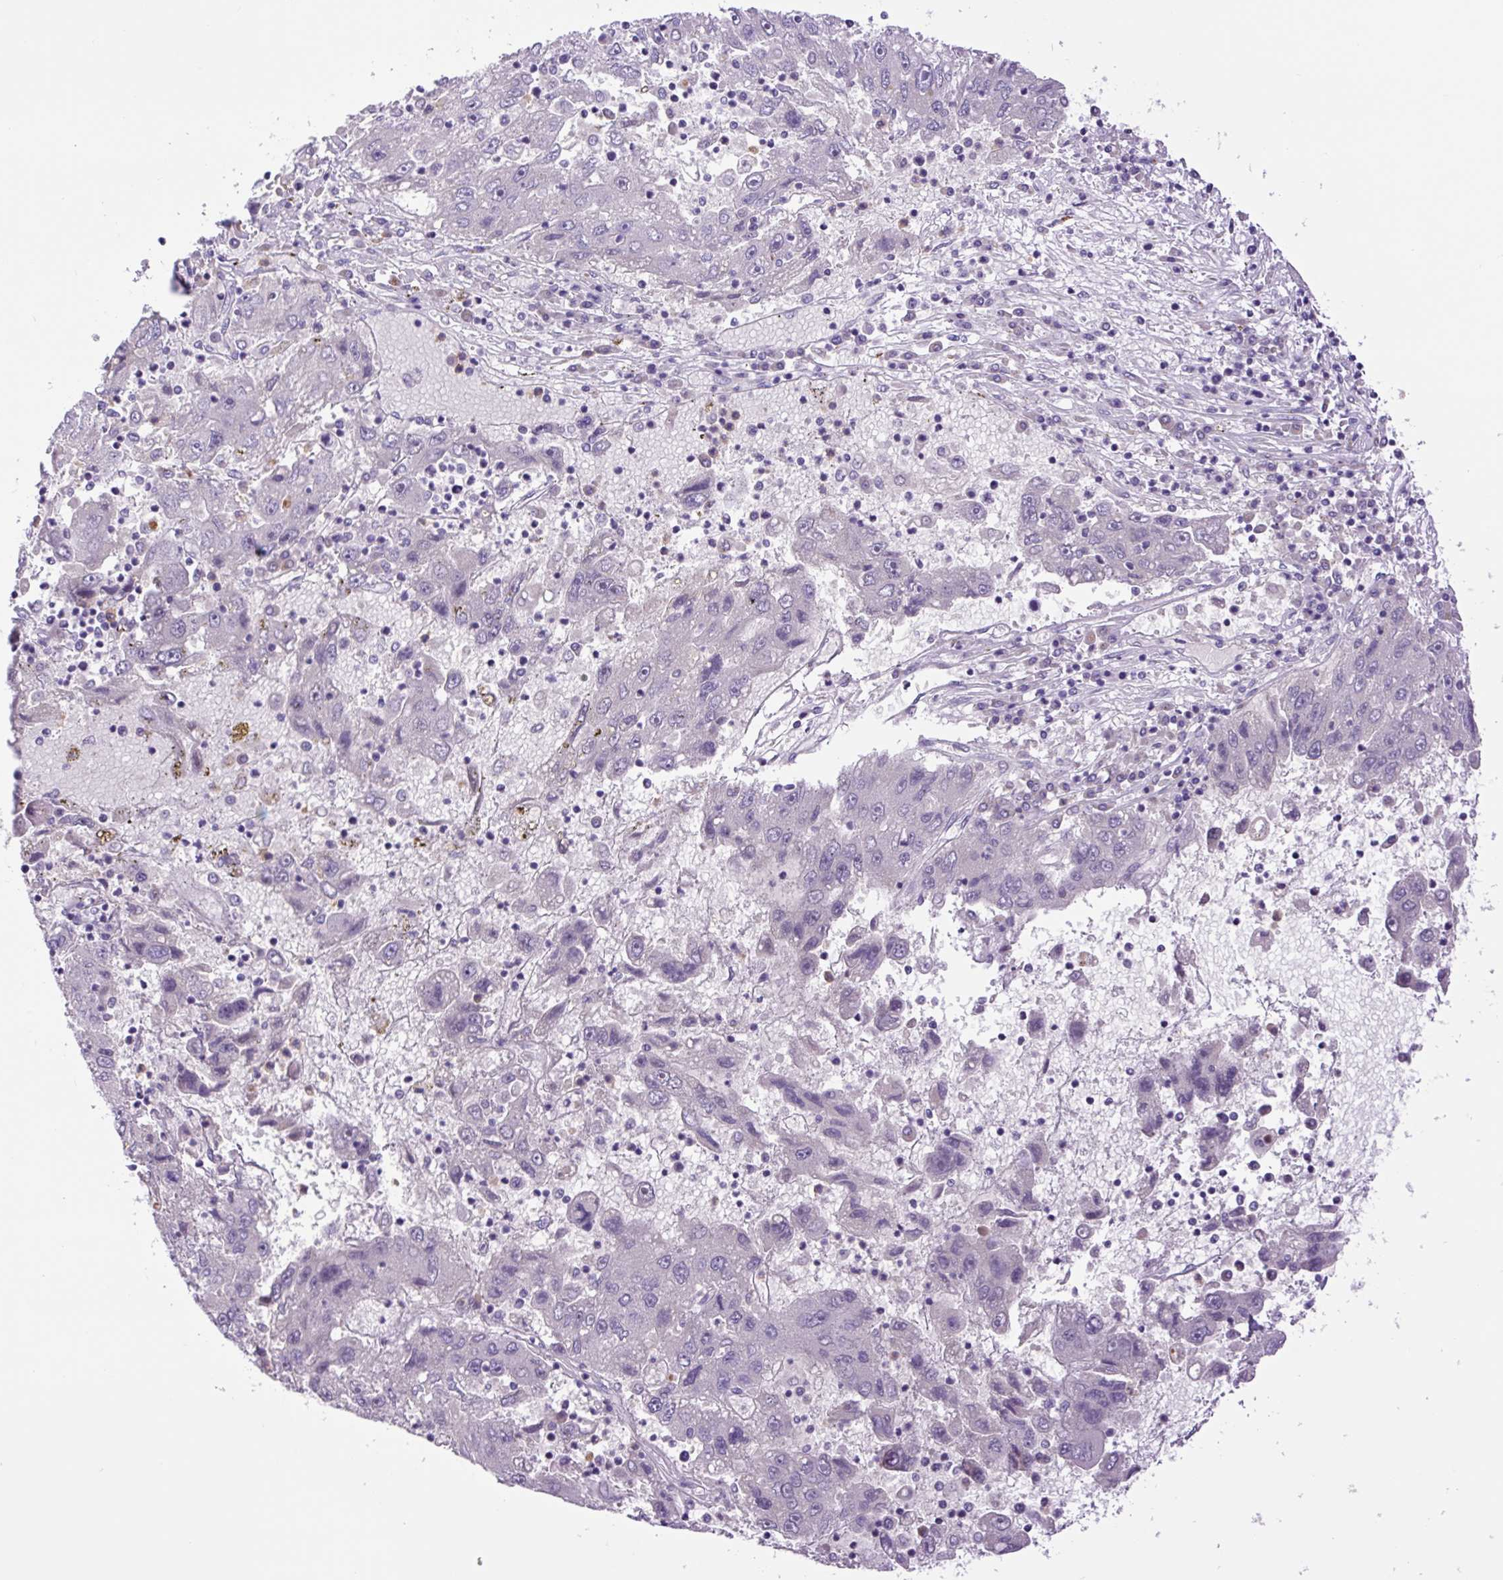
{"staining": {"intensity": "negative", "quantity": "none", "location": "none"}, "tissue": "liver cancer", "cell_type": "Tumor cells", "image_type": "cancer", "snomed": [{"axis": "morphology", "description": "Carcinoma, Hepatocellular, NOS"}, {"axis": "topography", "description": "Liver"}], "caption": "Immunohistochemical staining of human hepatocellular carcinoma (liver) reveals no significant staining in tumor cells.", "gene": "MFSD3", "patient": {"sex": "male", "age": 49}}